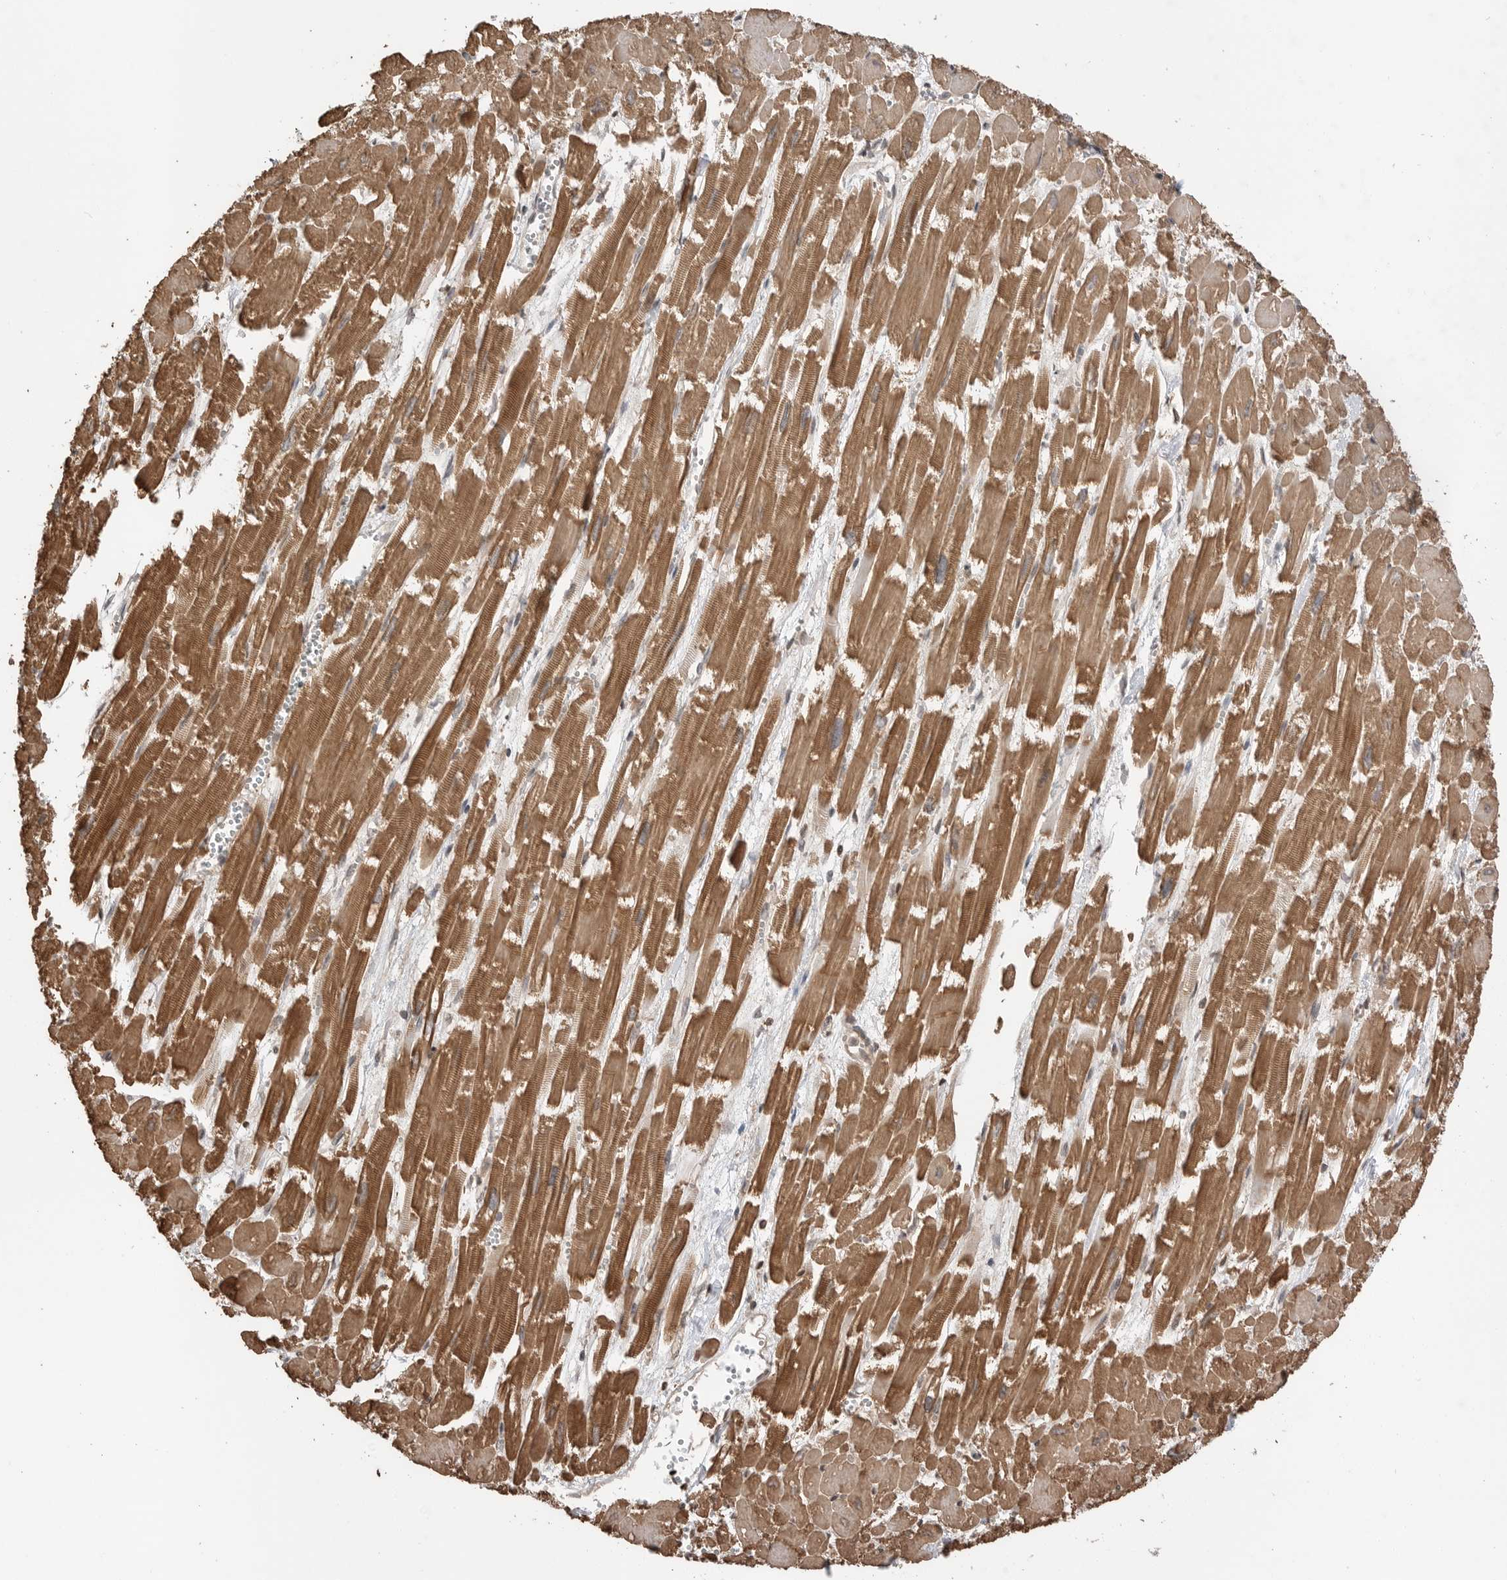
{"staining": {"intensity": "moderate", "quantity": ">75%", "location": "cytoplasmic/membranous"}, "tissue": "heart muscle", "cell_type": "Cardiomyocytes", "image_type": "normal", "snomed": [{"axis": "morphology", "description": "Normal tissue, NOS"}, {"axis": "topography", "description": "Heart"}], "caption": "IHC image of unremarkable heart muscle: human heart muscle stained using immunohistochemistry (IHC) exhibits medium levels of moderate protein expression localized specifically in the cytoplasmic/membranous of cardiomyocytes, appearing as a cytoplasmic/membranous brown color.", "gene": "PEAK1", "patient": {"sex": "male", "age": 54}}